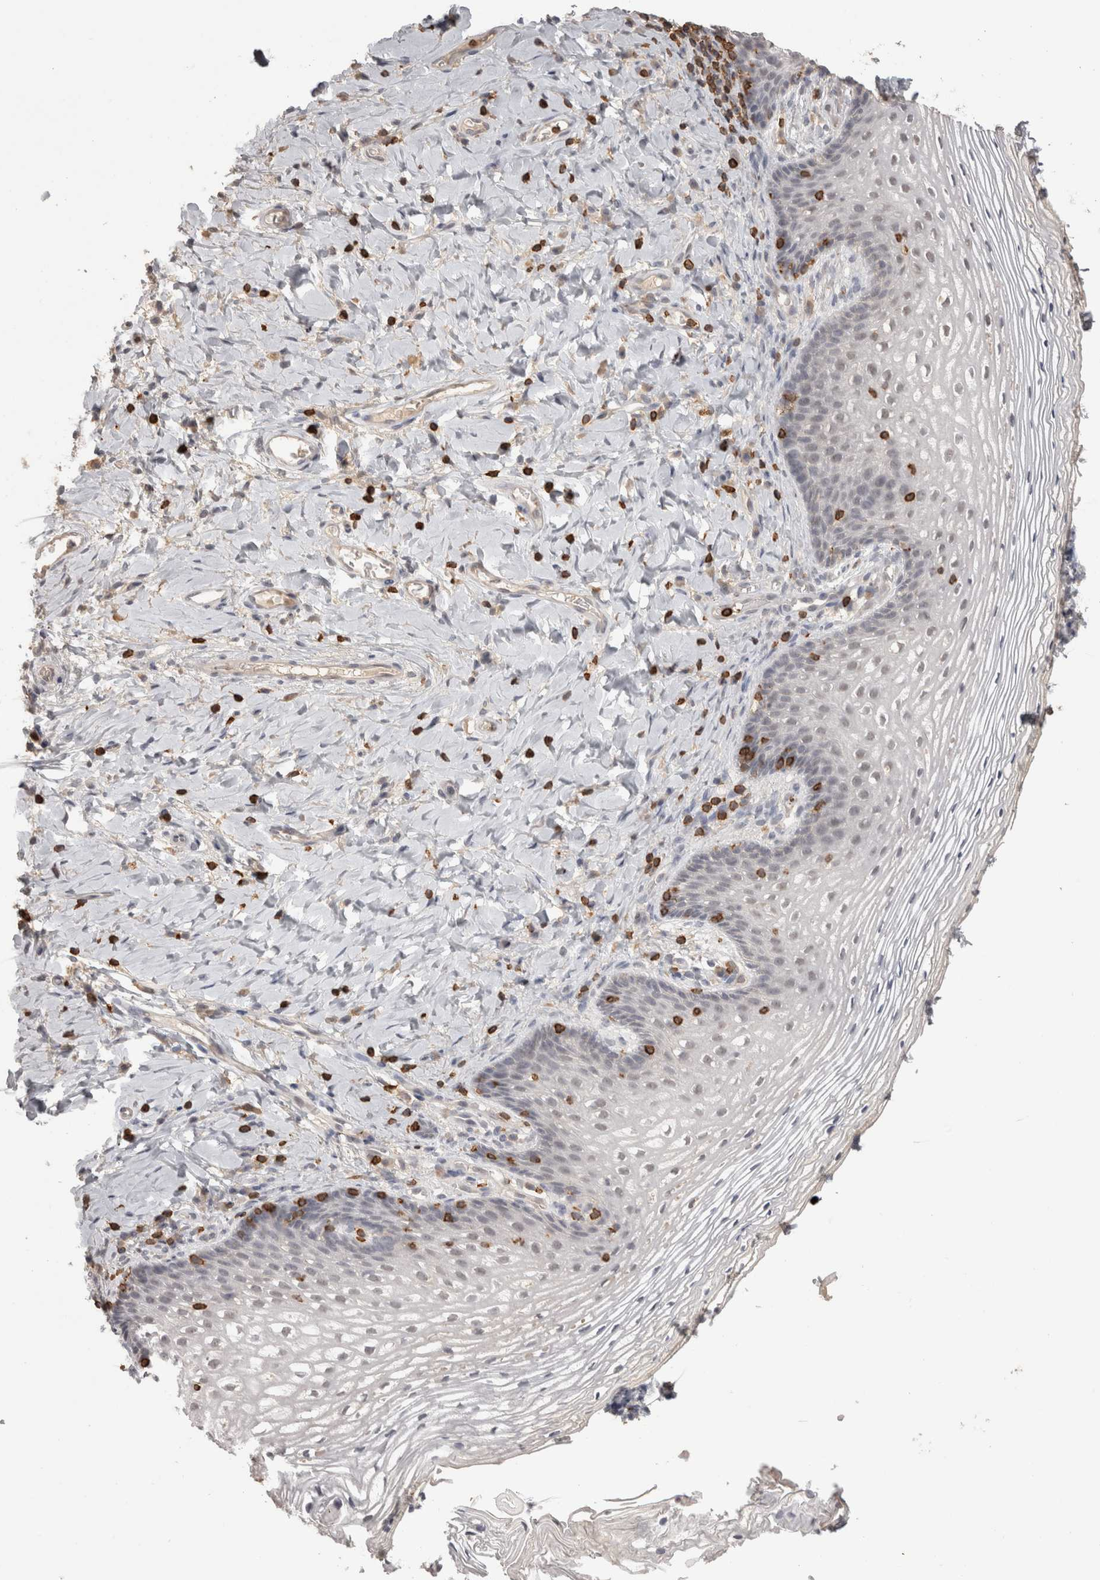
{"staining": {"intensity": "weak", "quantity": "<25%", "location": "nuclear"}, "tissue": "vagina", "cell_type": "Squamous epithelial cells", "image_type": "normal", "snomed": [{"axis": "morphology", "description": "Normal tissue, NOS"}, {"axis": "topography", "description": "Vagina"}], "caption": "A high-resolution micrograph shows immunohistochemistry staining of normal vagina, which reveals no significant expression in squamous epithelial cells. The staining is performed using DAB (3,3'-diaminobenzidine) brown chromogen with nuclei counter-stained in using hematoxylin.", "gene": "SKAP1", "patient": {"sex": "female", "age": 60}}